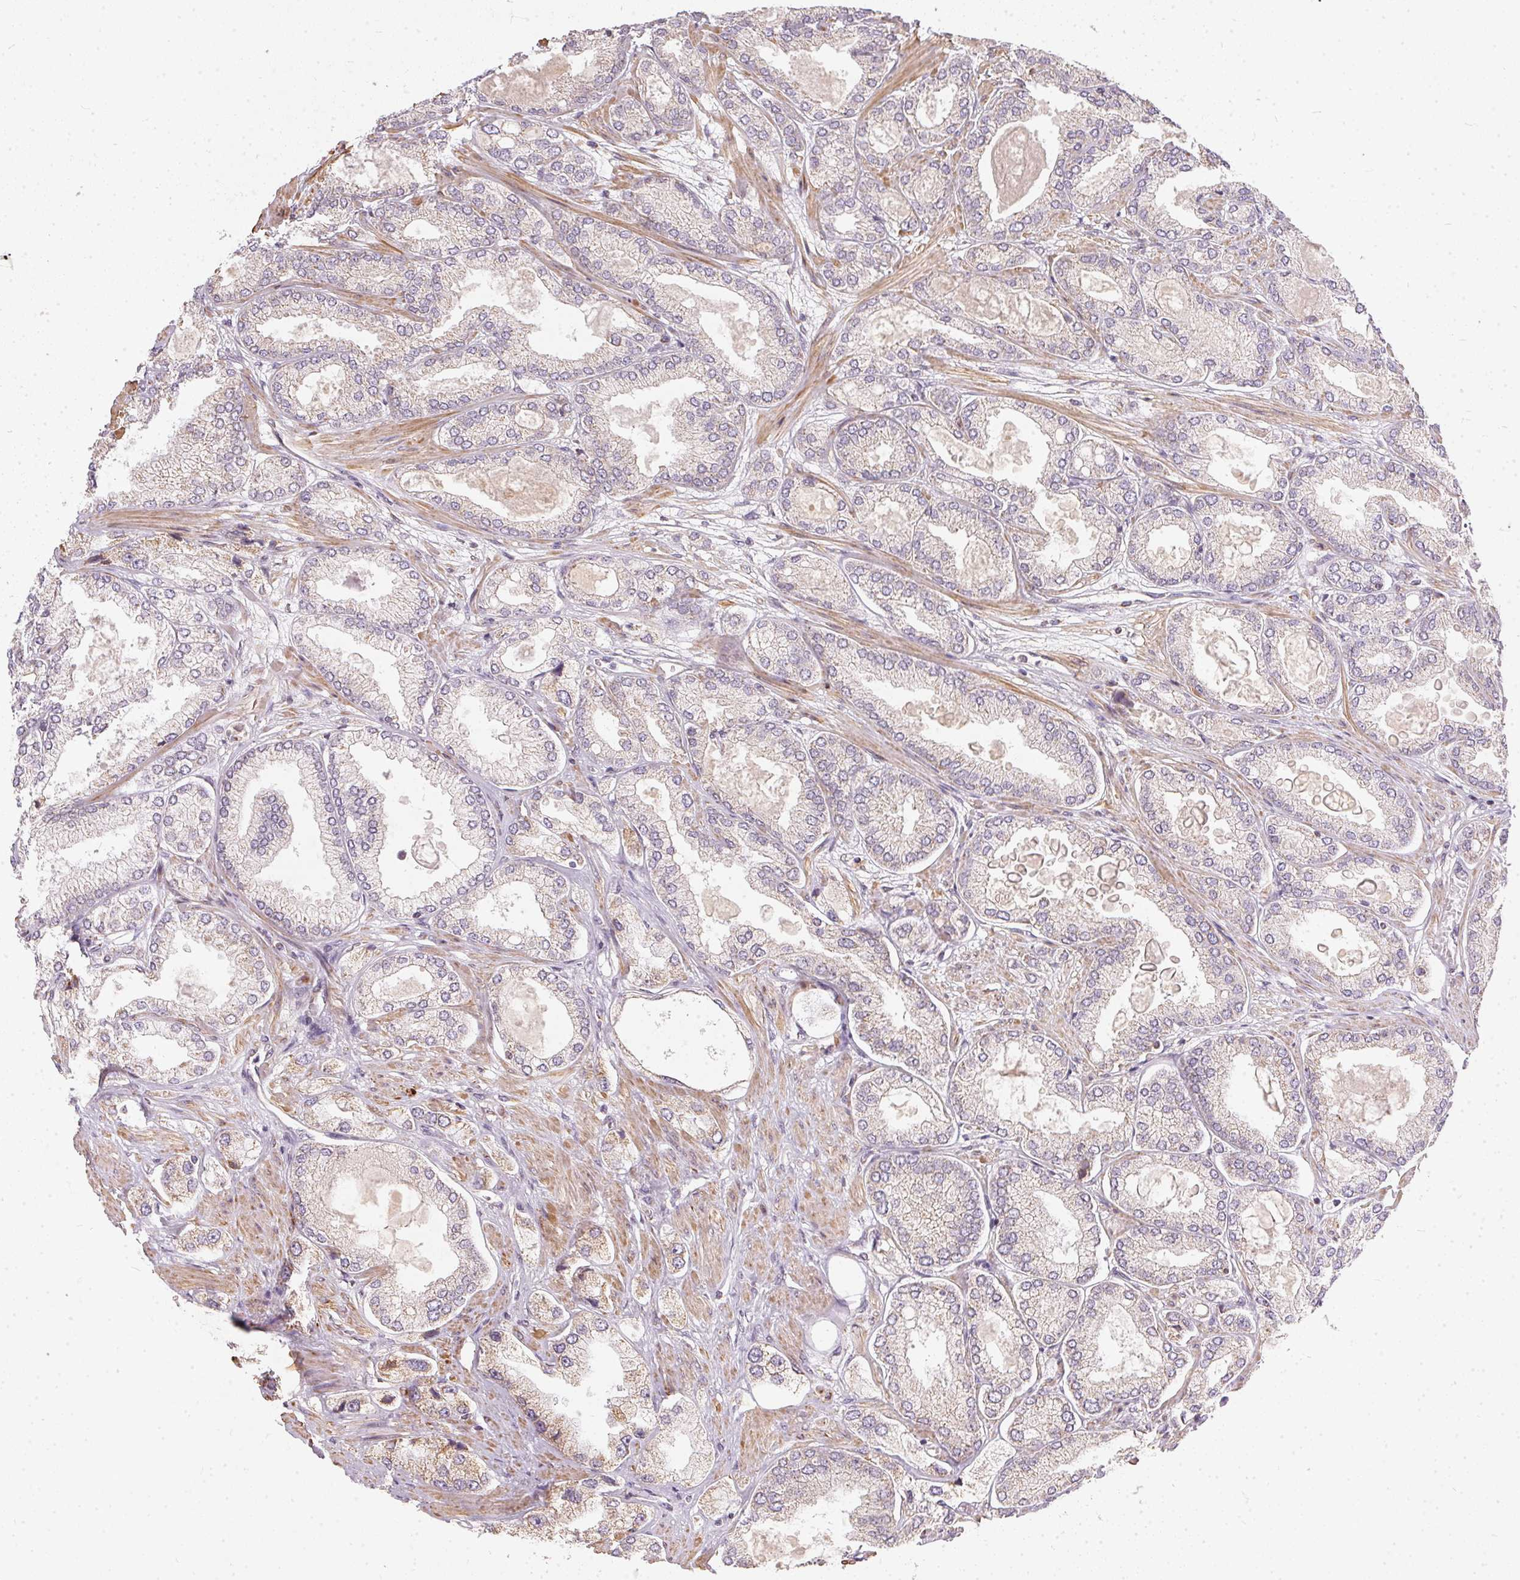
{"staining": {"intensity": "negative", "quantity": "none", "location": "none"}, "tissue": "prostate cancer", "cell_type": "Tumor cells", "image_type": "cancer", "snomed": [{"axis": "morphology", "description": "Adenocarcinoma, High grade"}, {"axis": "topography", "description": "Prostate"}], "caption": "Human prostate cancer (adenocarcinoma (high-grade)) stained for a protein using IHC reveals no expression in tumor cells.", "gene": "VWA5B2", "patient": {"sex": "male", "age": 68}}